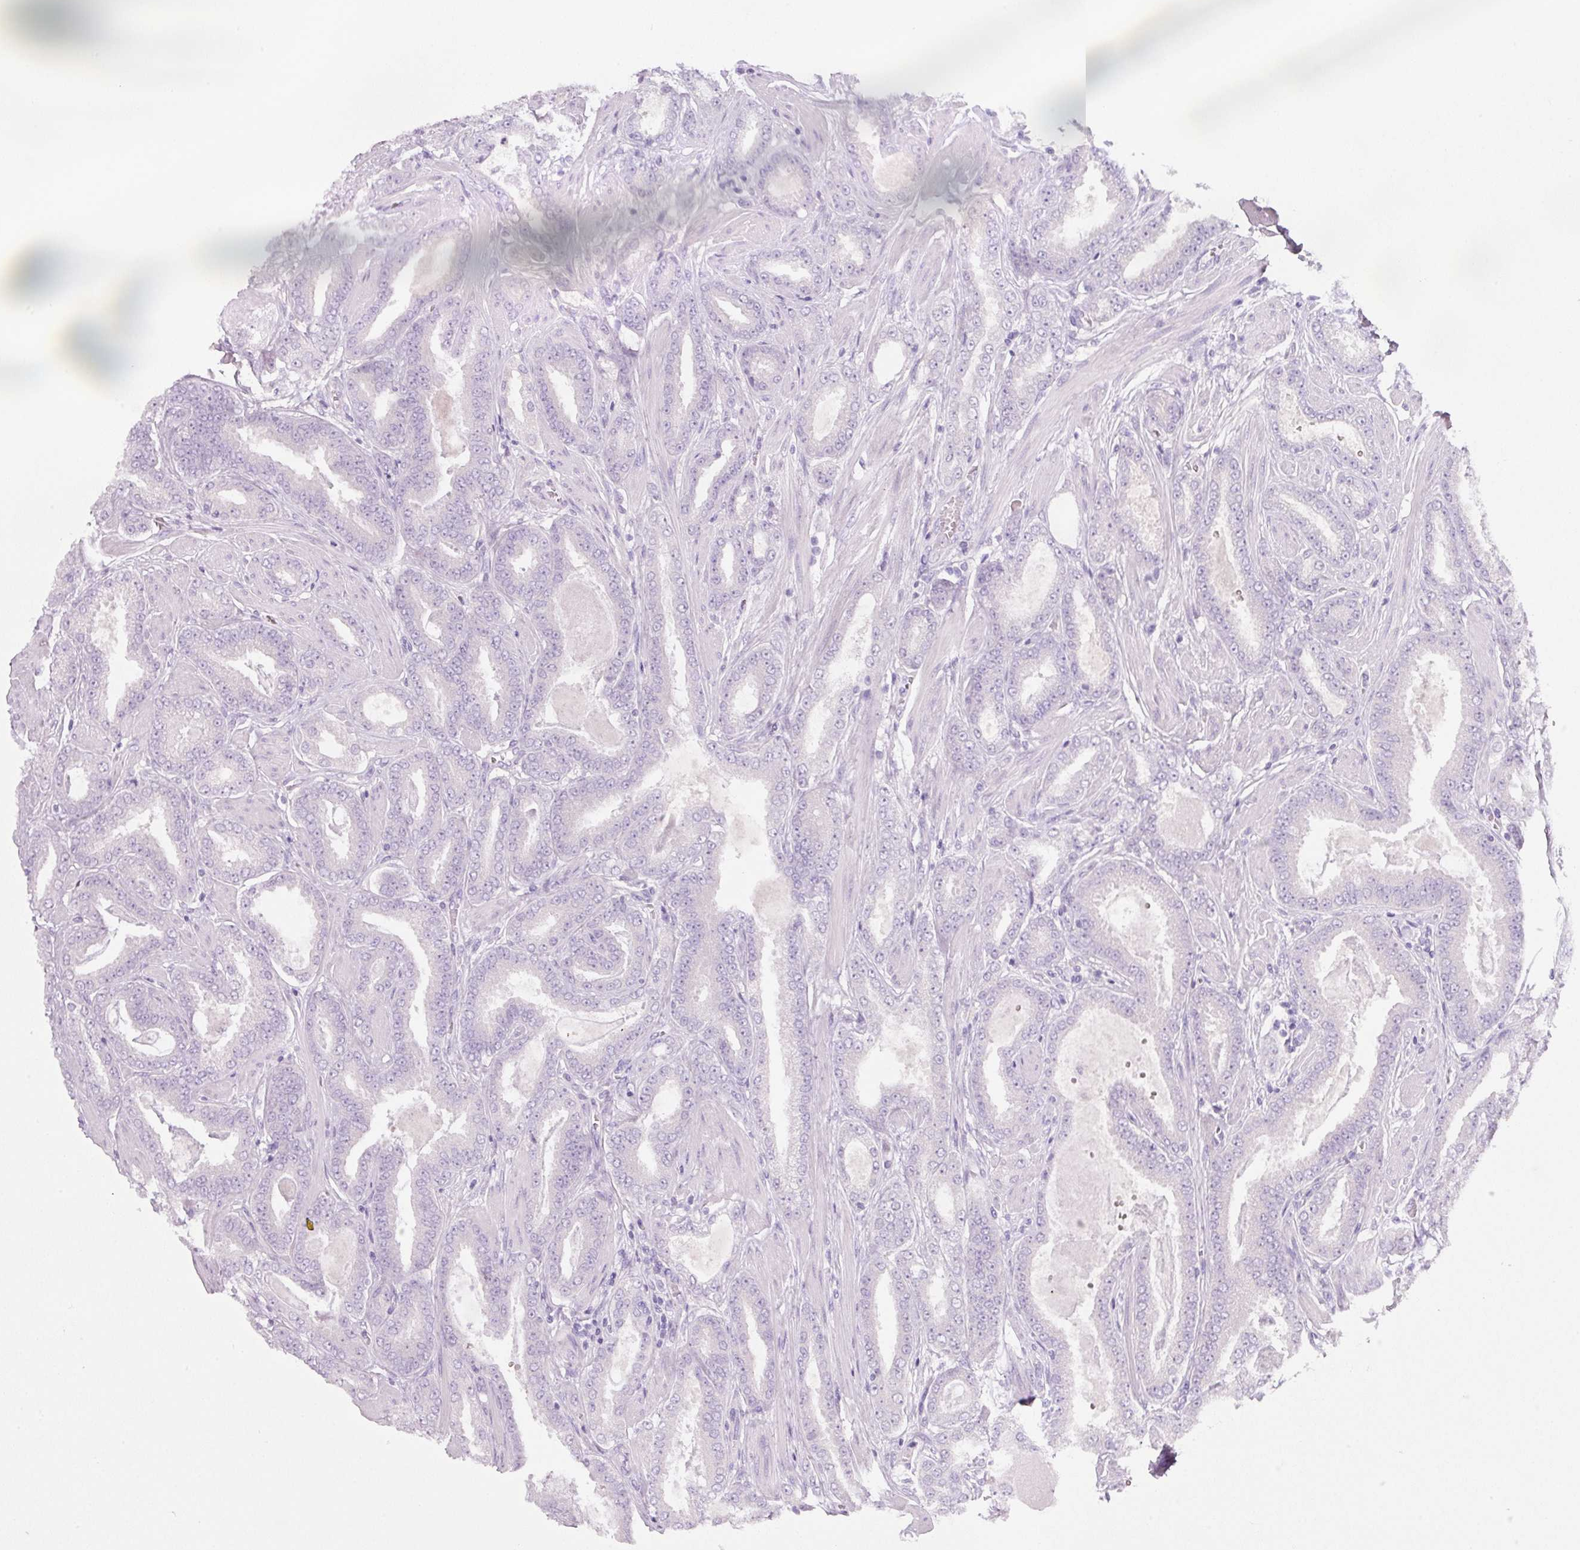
{"staining": {"intensity": "negative", "quantity": "none", "location": "none"}, "tissue": "prostate cancer", "cell_type": "Tumor cells", "image_type": "cancer", "snomed": [{"axis": "morphology", "description": "Adenocarcinoma, Low grade"}, {"axis": "topography", "description": "Prostate"}], "caption": "Photomicrograph shows no protein expression in tumor cells of prostate cancer tissue. (Brightfield microscopy of DAB (3,3'-diaminobenzidine) immunohistochemistry at high magnification).", "gene": "SLC2A2", "patient": {"sex": "male", "age": 42}}